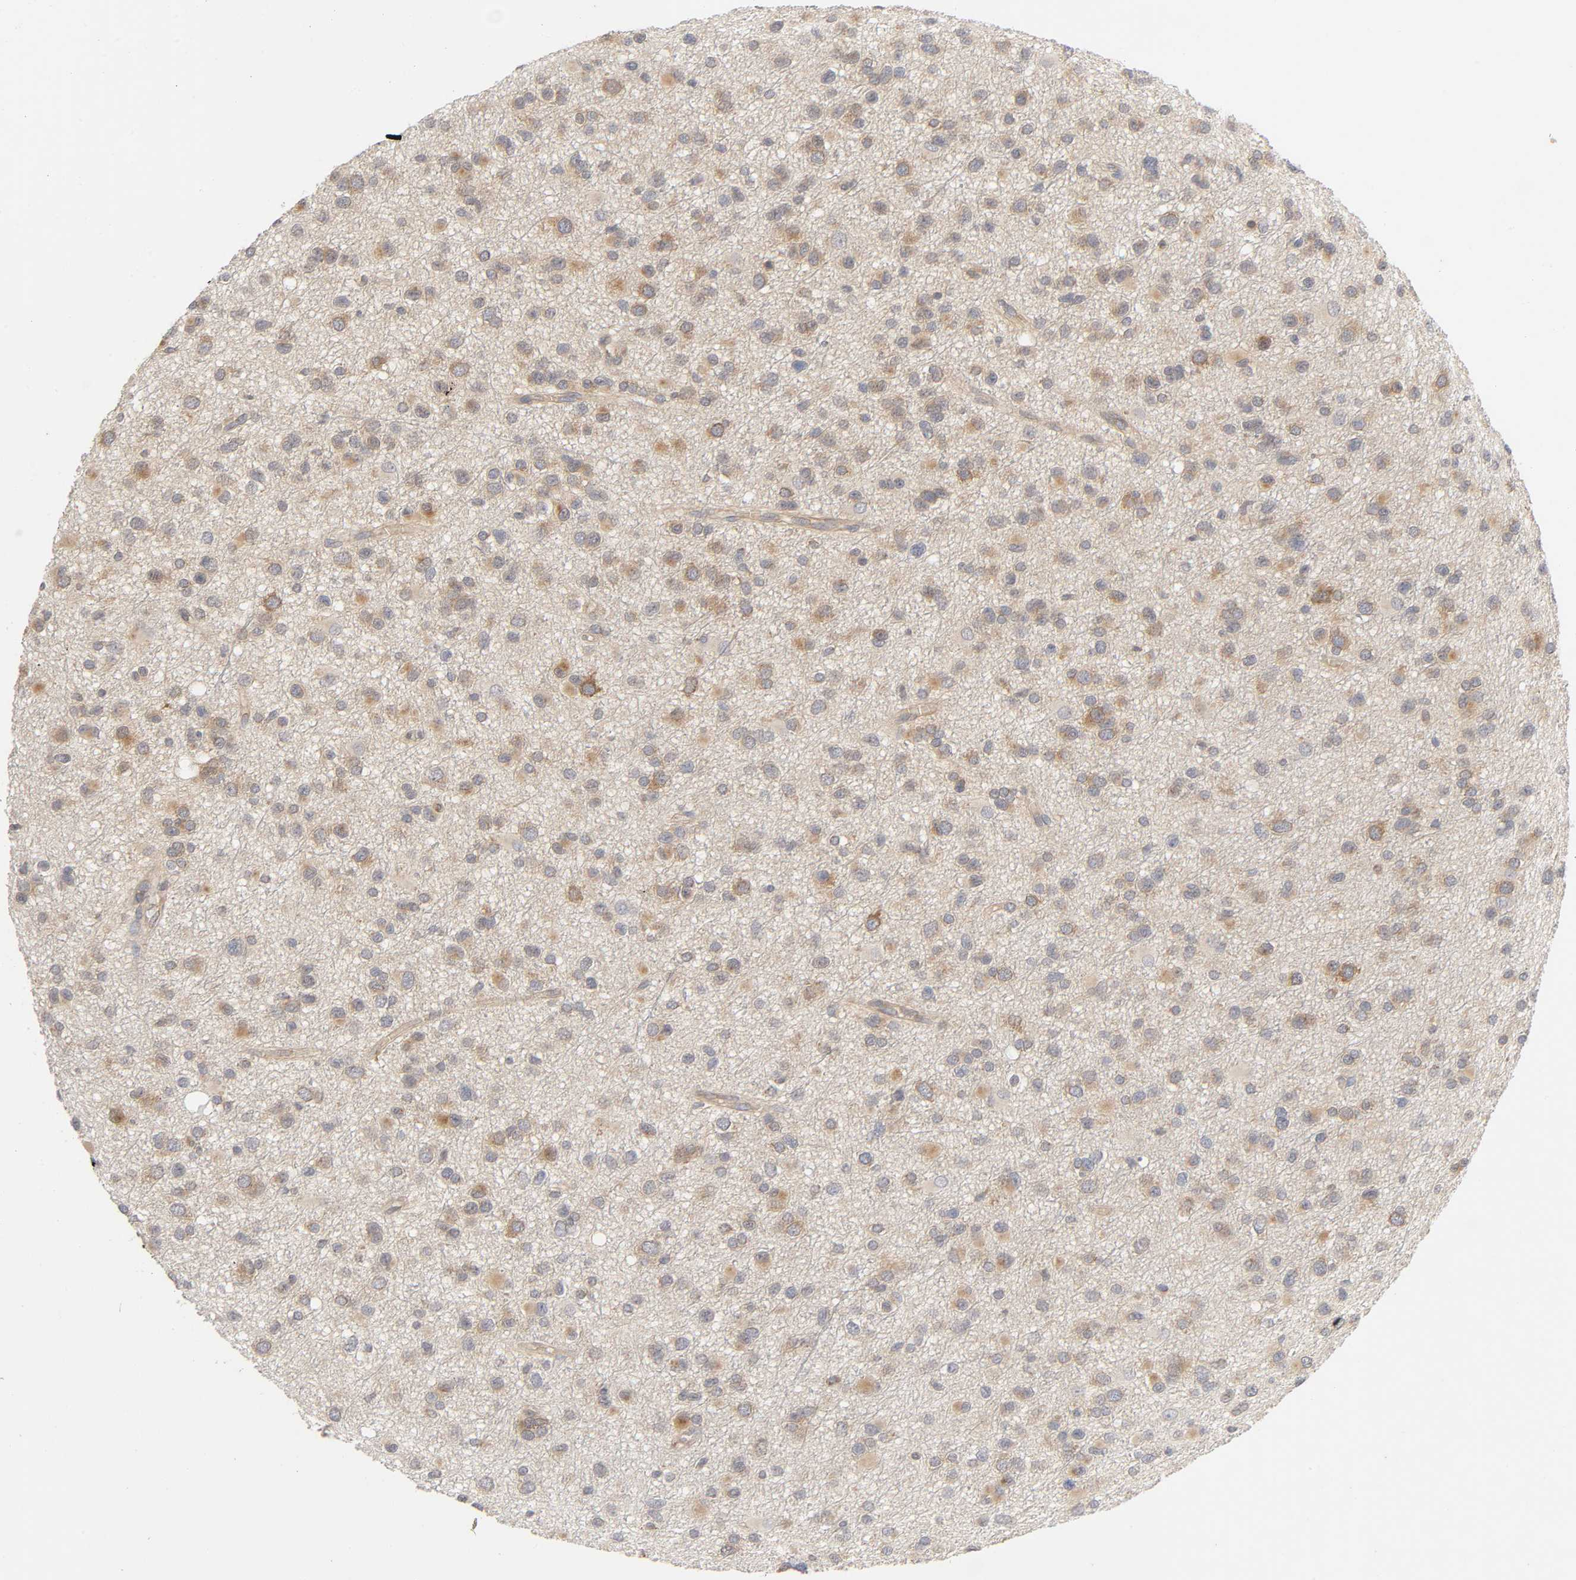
{"staining": {"intensity": "weak", "quantity": "25%-75%", "location": "cytoplasmic/membranous"}, "tissue": "glioma", "cell_type": "Tumor cells", "image_type": "cancer", "snomed": [{"axis": "morphology", "description": "Glioma, malignant, Low grade"}, {"axis": "topography", "description": "Brain"}], "caption": "Immunohistochemical staining of glioma exhibits low levels of weak cytoplasmic/membranous expression in about 25%-75% of tumor cells.", "gene": "SCHIP1", "patient": {"sex": "male", "age": 42}}